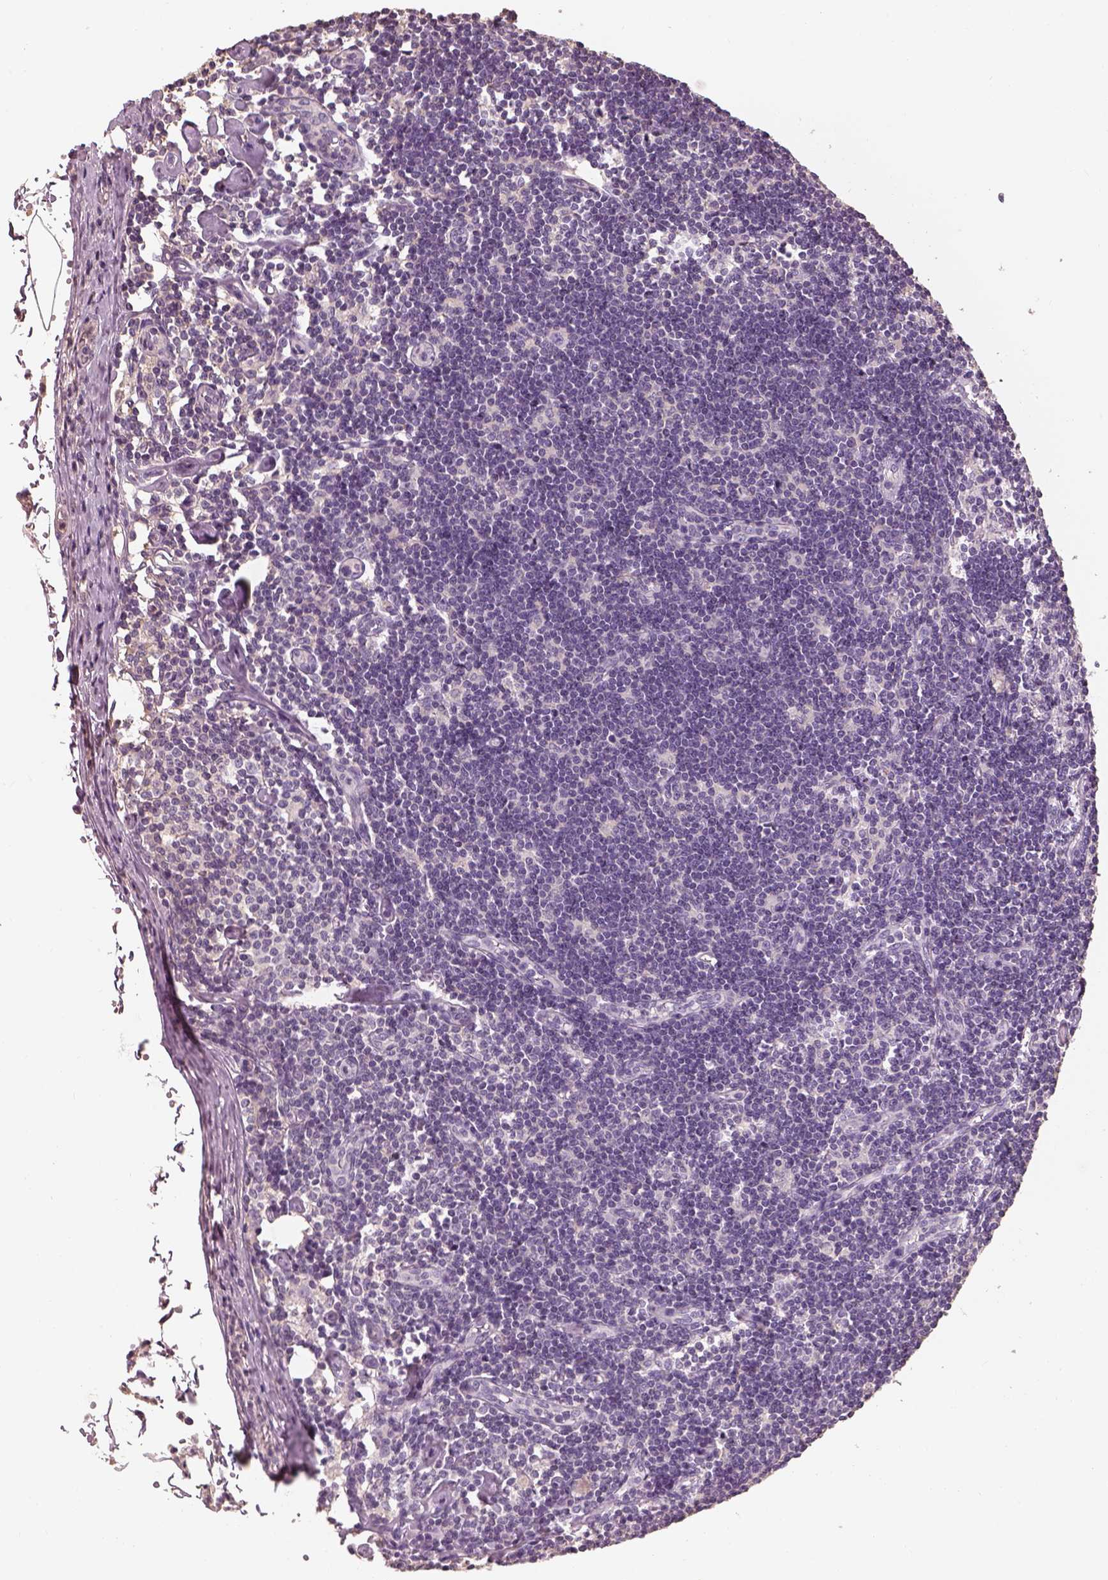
{"staining": {"intensity": "negative", "quantity": "none", "location": "none"}, "tissue": "lymph node", "cell_type": "Germinal center cells", "image_type": "normal", "snomed": [{"axis": "morphology", "description": "Normal tissue, NOS"}, {"axis": "topography", "description": "Lymph node"}], "caption": "Protein analysis of benign lymph node reveals no significant staining in germinal center cells. The staining was performed using DAB (3,3'-diaminobenzidine) to visualize the protein expression in brown, while the nuclei were stained in blue with hematoxylin (Magnification: 20x).", "gene": "OTUD6A", "patient": {"sex": "female", "age": 42}}